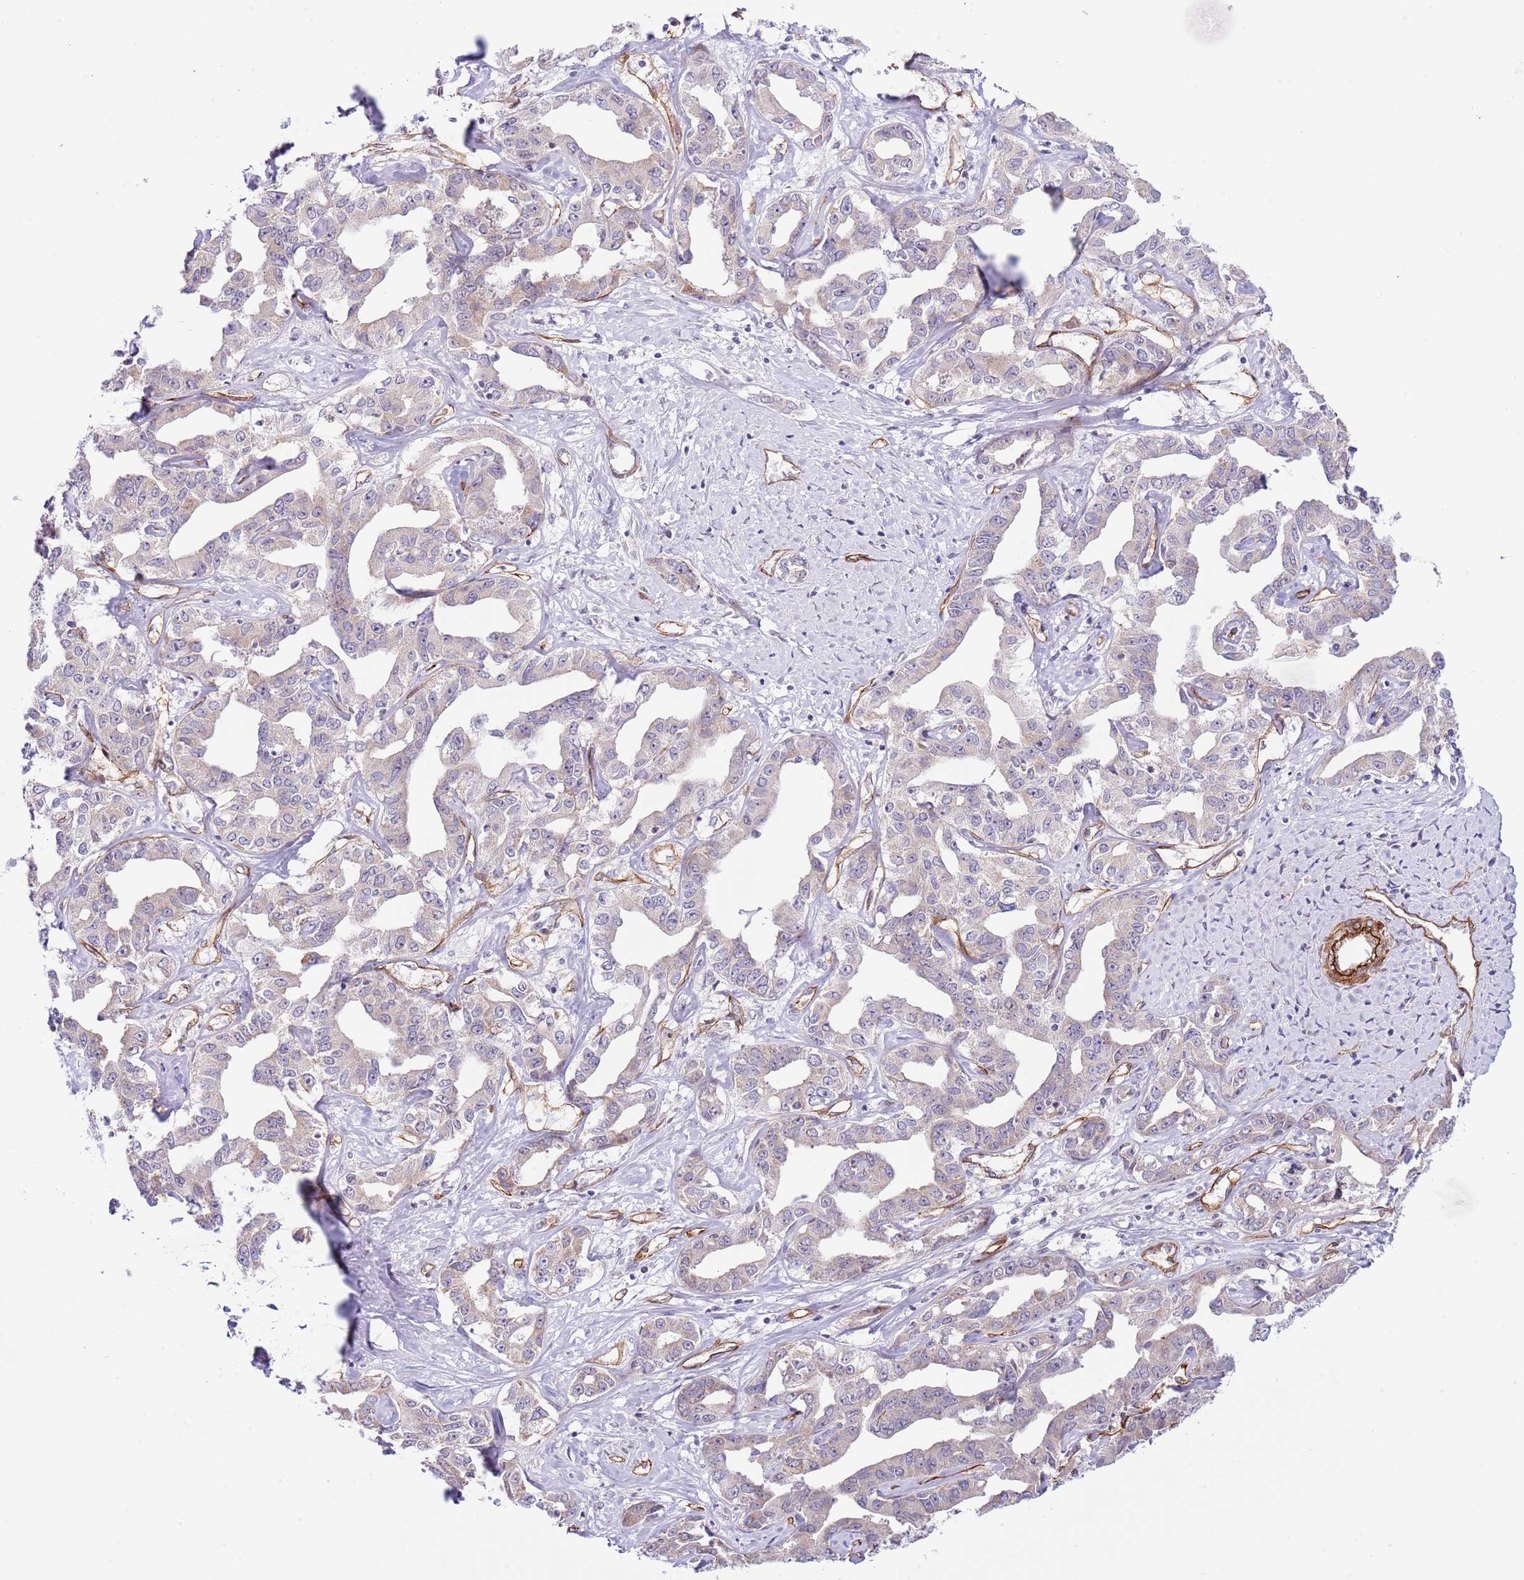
{"staining": {"intensity": "negative", "quantity": "none", "location": "none"}, "tissue": "liver cancer", "cell_type": "Tumor cells", "image_type": "cancer", "snomed": [{"axis": "morphology", "description": "Cholangiocarcinoma"}, {"axis": "topography", "description": "Liver"}], "caption": "An image of liver cancer stained for a protein demonstrates no brown staining in tumor cells.", "gene": "NEK3", "patient": {"sex": "male", "age": 59}}